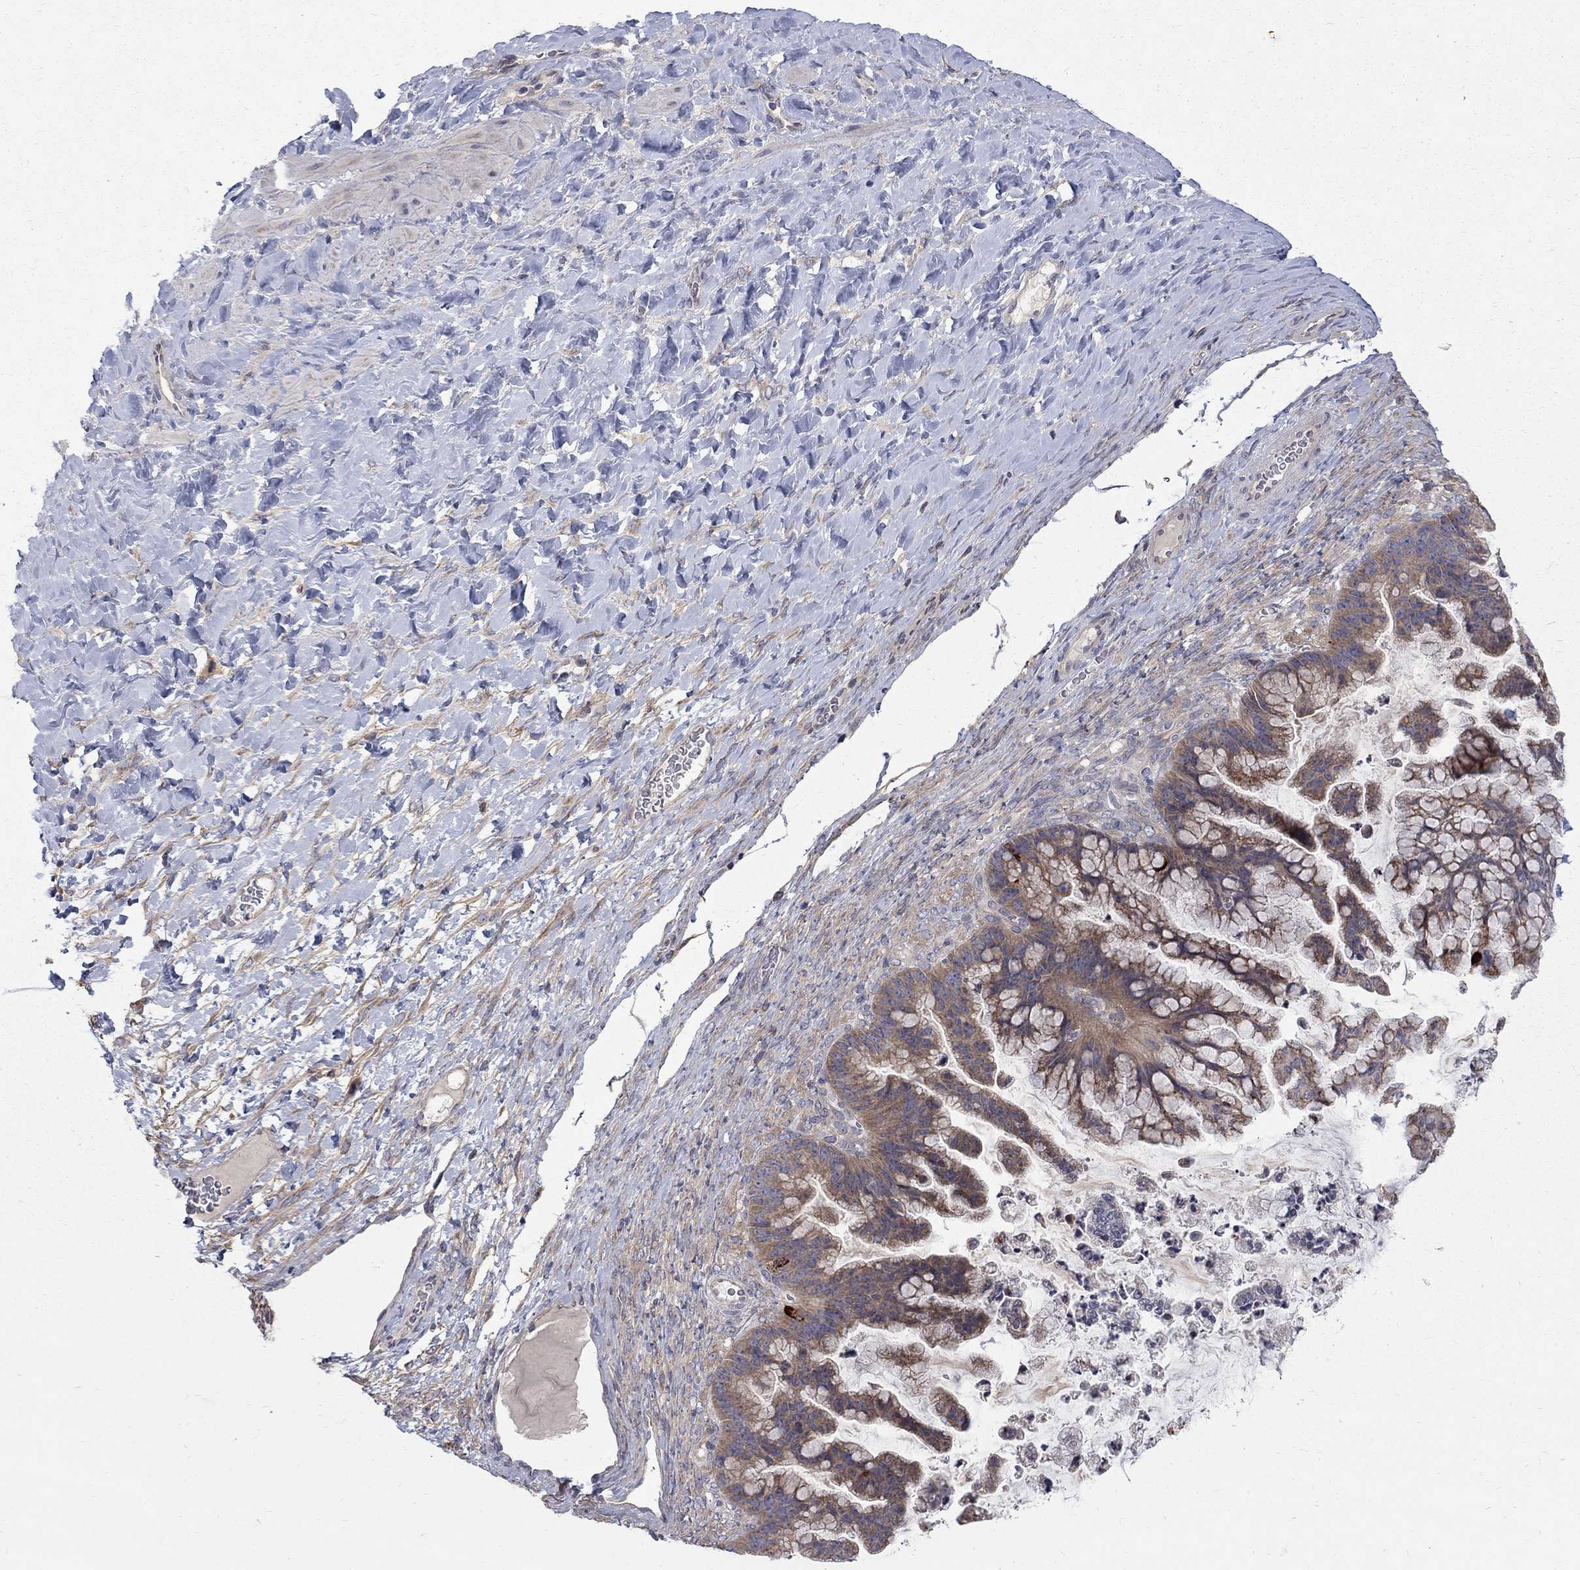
{"staining": {"intensity": "moderate", "quantity": ">75%", "location": "cytoplasmic/membranous"}, "tissue": "ovarian cancer", "cell_type": "Tumor cells", "image_type": "cancer", "snomed": [{"axis": "morphology", "description": "Cystadenocarcinoma, mucinous, NOS"}, {"axis": "topography", "description": "Ovary"}], "caption": "Immunohistochemistry of ovarian cancer (mucinous cystadenocarcinoma) shows medium levels of moderate cytoplasmic/membranous expression in about >75% of tumor cells.", "gene": "SH2B1", "patient": {"sex": "female", "age": 67}}